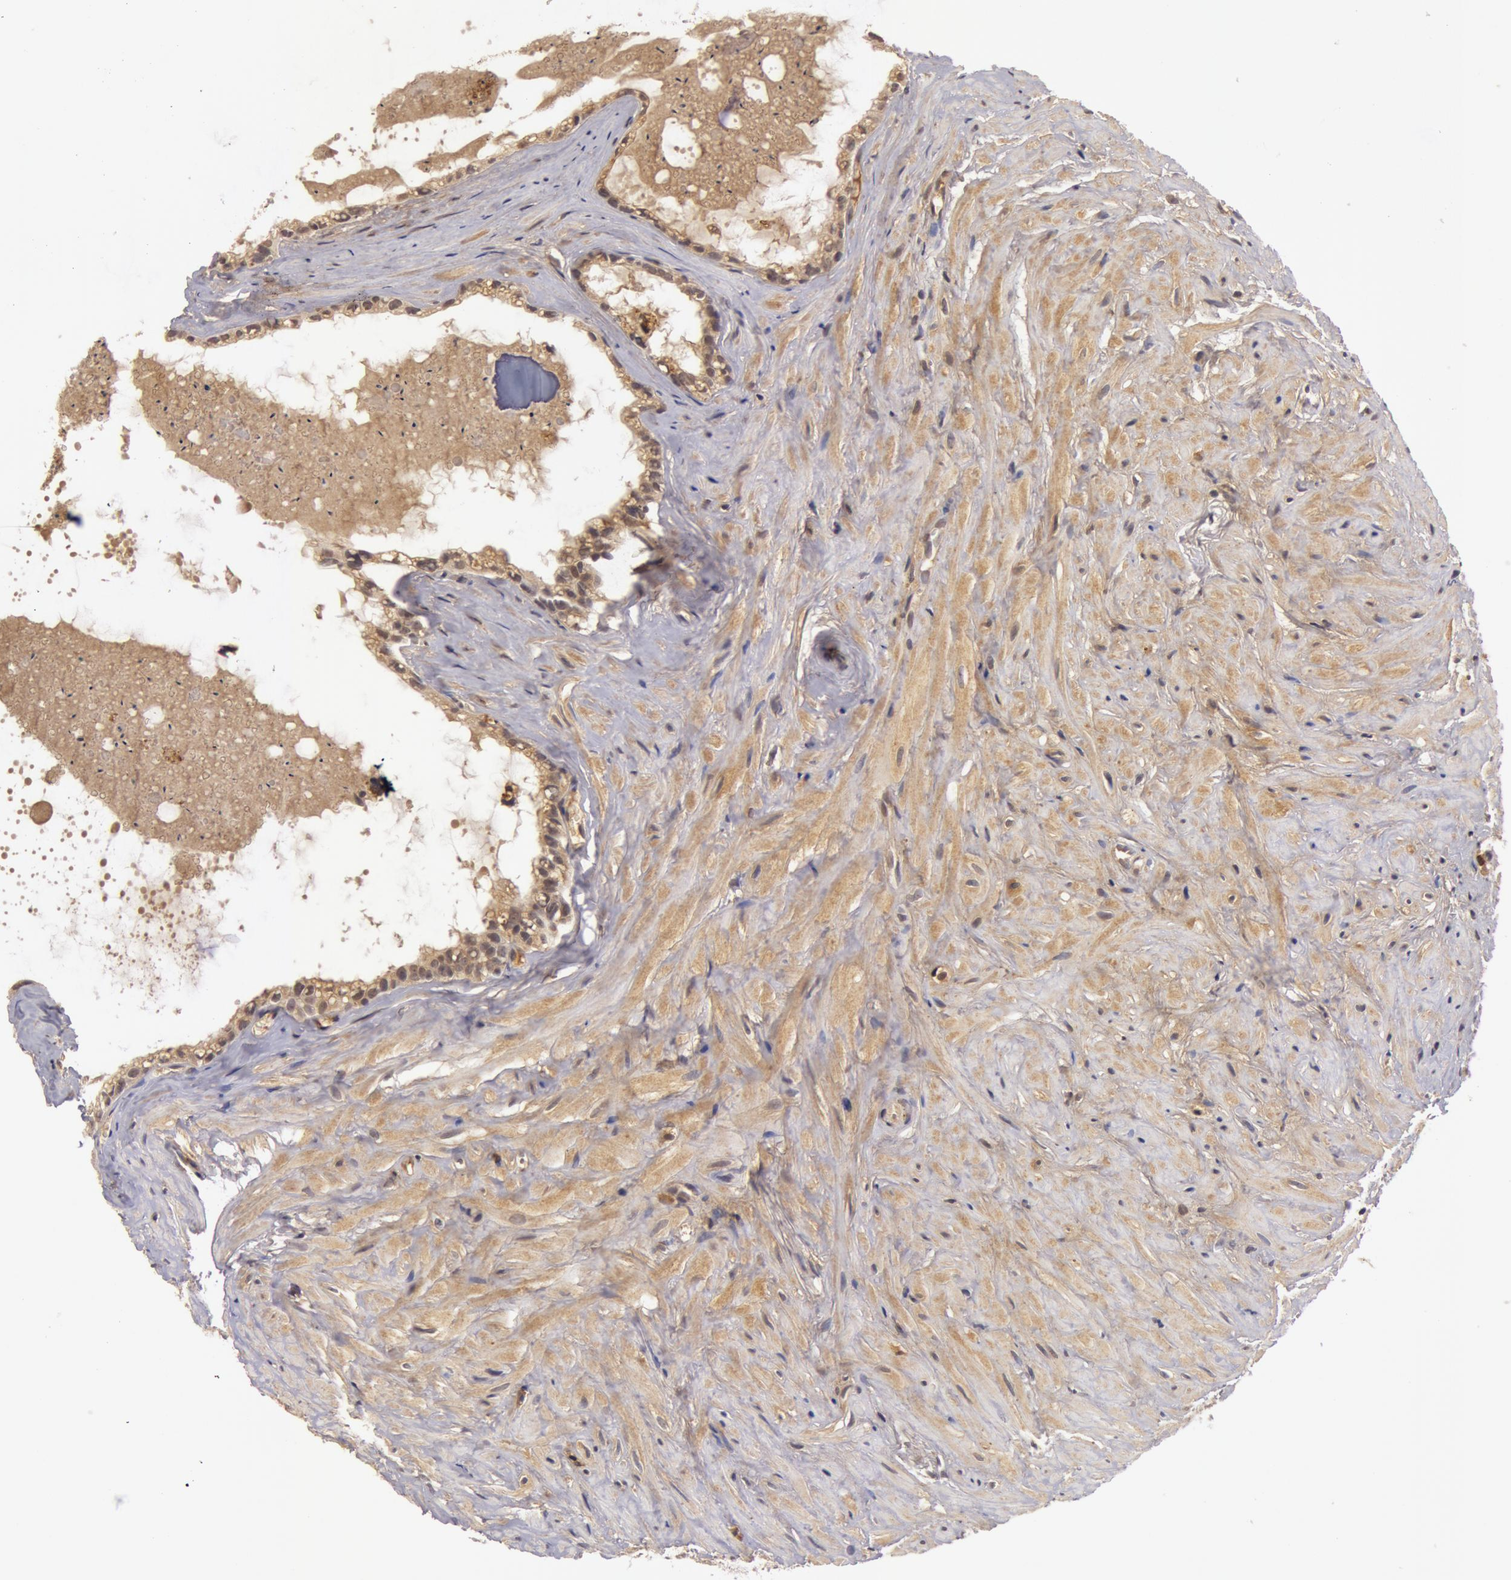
{"staining": {"intensity": "weak", "quantity": ">75%", "location": "cytoplasmic/membranous,nuclear"}, "tissue": "seminal vesicle", "cell_type": "Glandular cells", "image_type": "normal", "snomed": [{"axis": "morphology", "description": "Normal tissue, NOS"}, {"axis": "topography", "description": "Seminal veicle"}], "caption": "Immunohistochemistry of unremarkable human seminal vesicle shows low levels of weak cytoplasmic/membranous,nuclear positivity in approximately >75% of glandular cells. The staining was performed using DAB to visualize the protein expression in brown, while the nuclei were stained in blue with hematoxylin (Magnification: 20x).", "gene": "BCHE", "patient": {"sex": "male", "age": 60}}